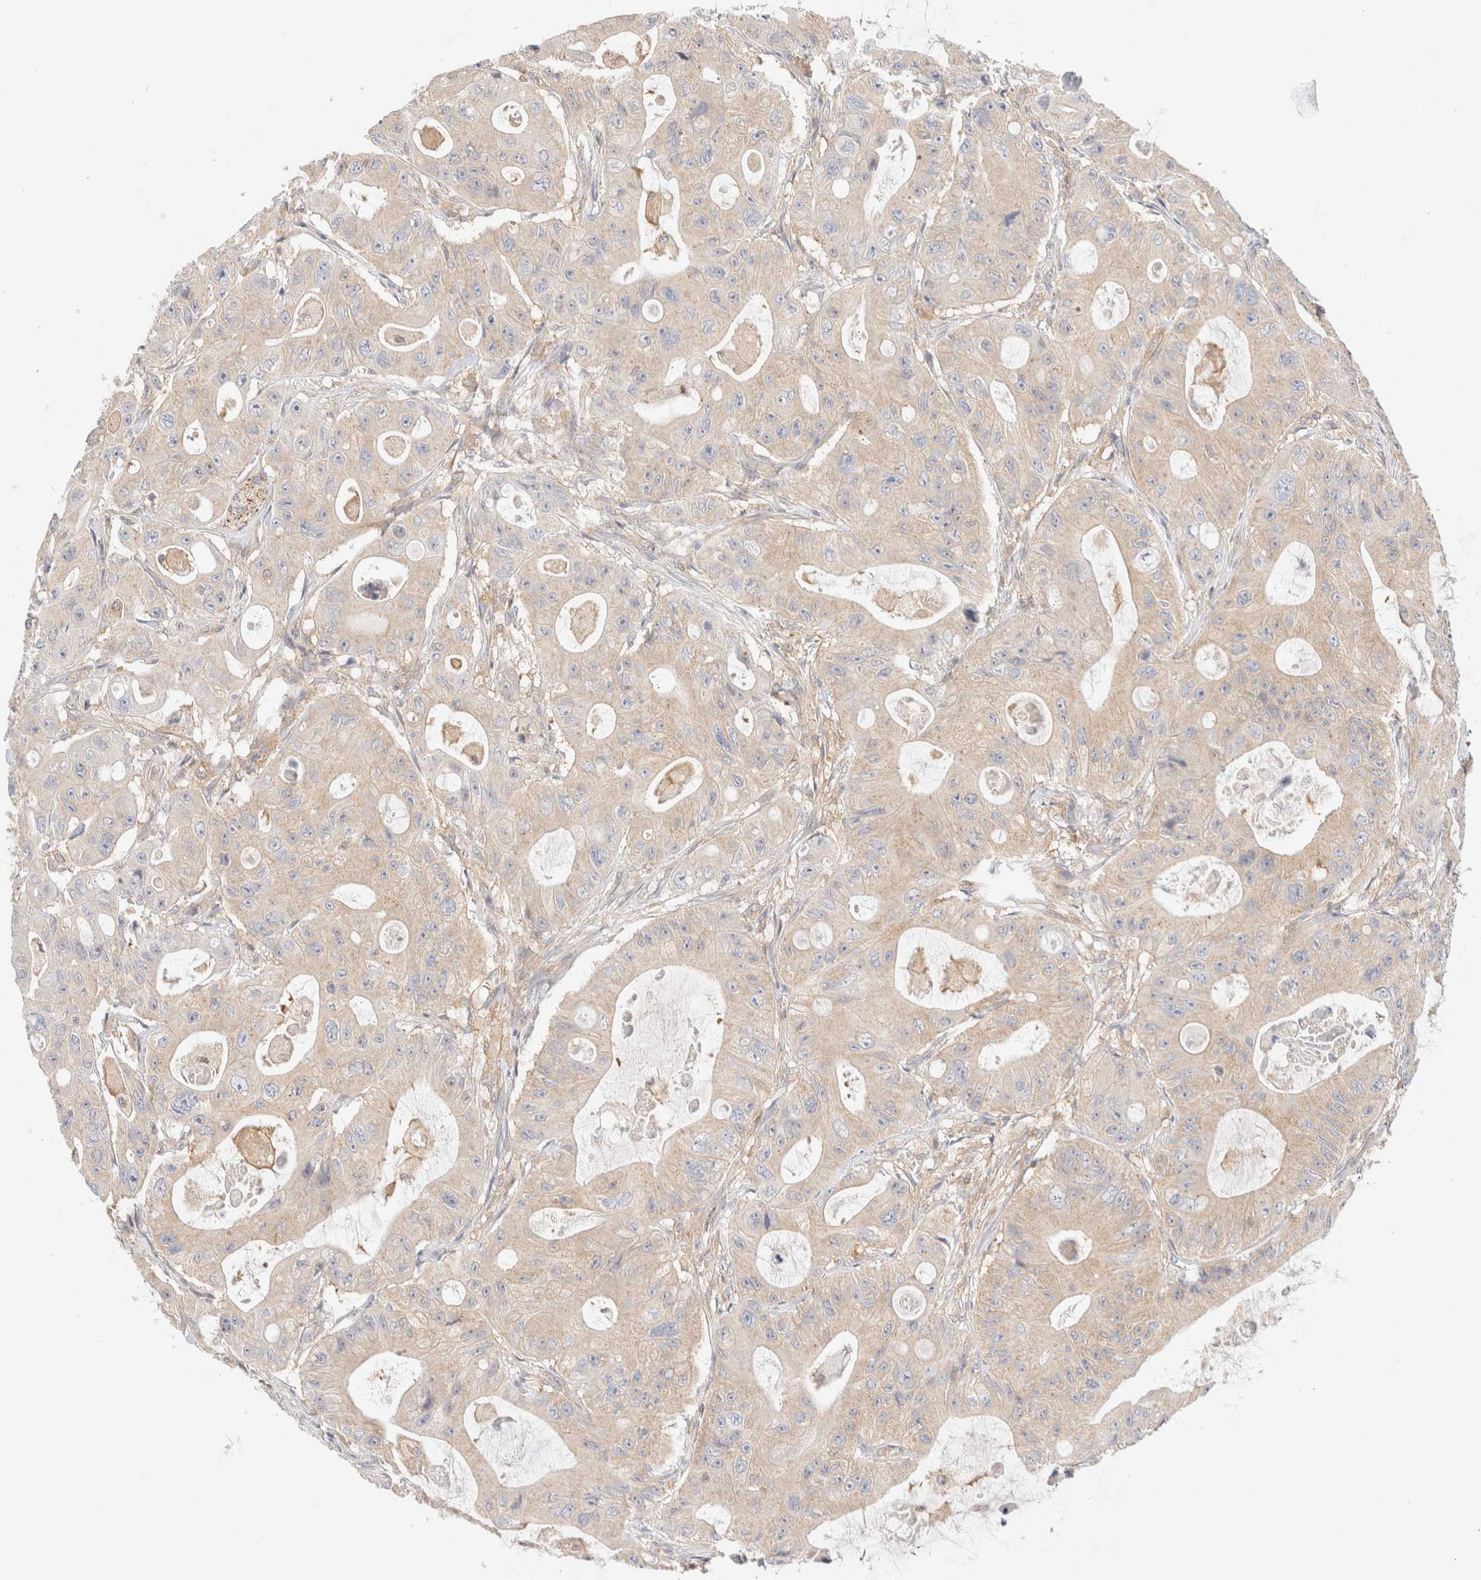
{"staining": {"intensity": "weak", "quantity": ">75%", "location": "cytoplasmic/membranous"}, "tissue": "colorectal cancer", "cell_type": "Tumor cells", "image_type": "cancer", "snomed": [{"axis": "morphology", "description": "Adenocarcinoma, NOS"}, {"axis": "topography", "description": "Colon"}], "caption": "Tumor cells show weak cytoplasmic/membranous staining in approximately >75% of cells in colorectal adenocarcinoma. (DAB (3,3'-diaminobenzidine) IHC with brightfield microscopy, high magnification).", "gene": "RABEP1", "patient": {"sex": "female", "age": 46}}